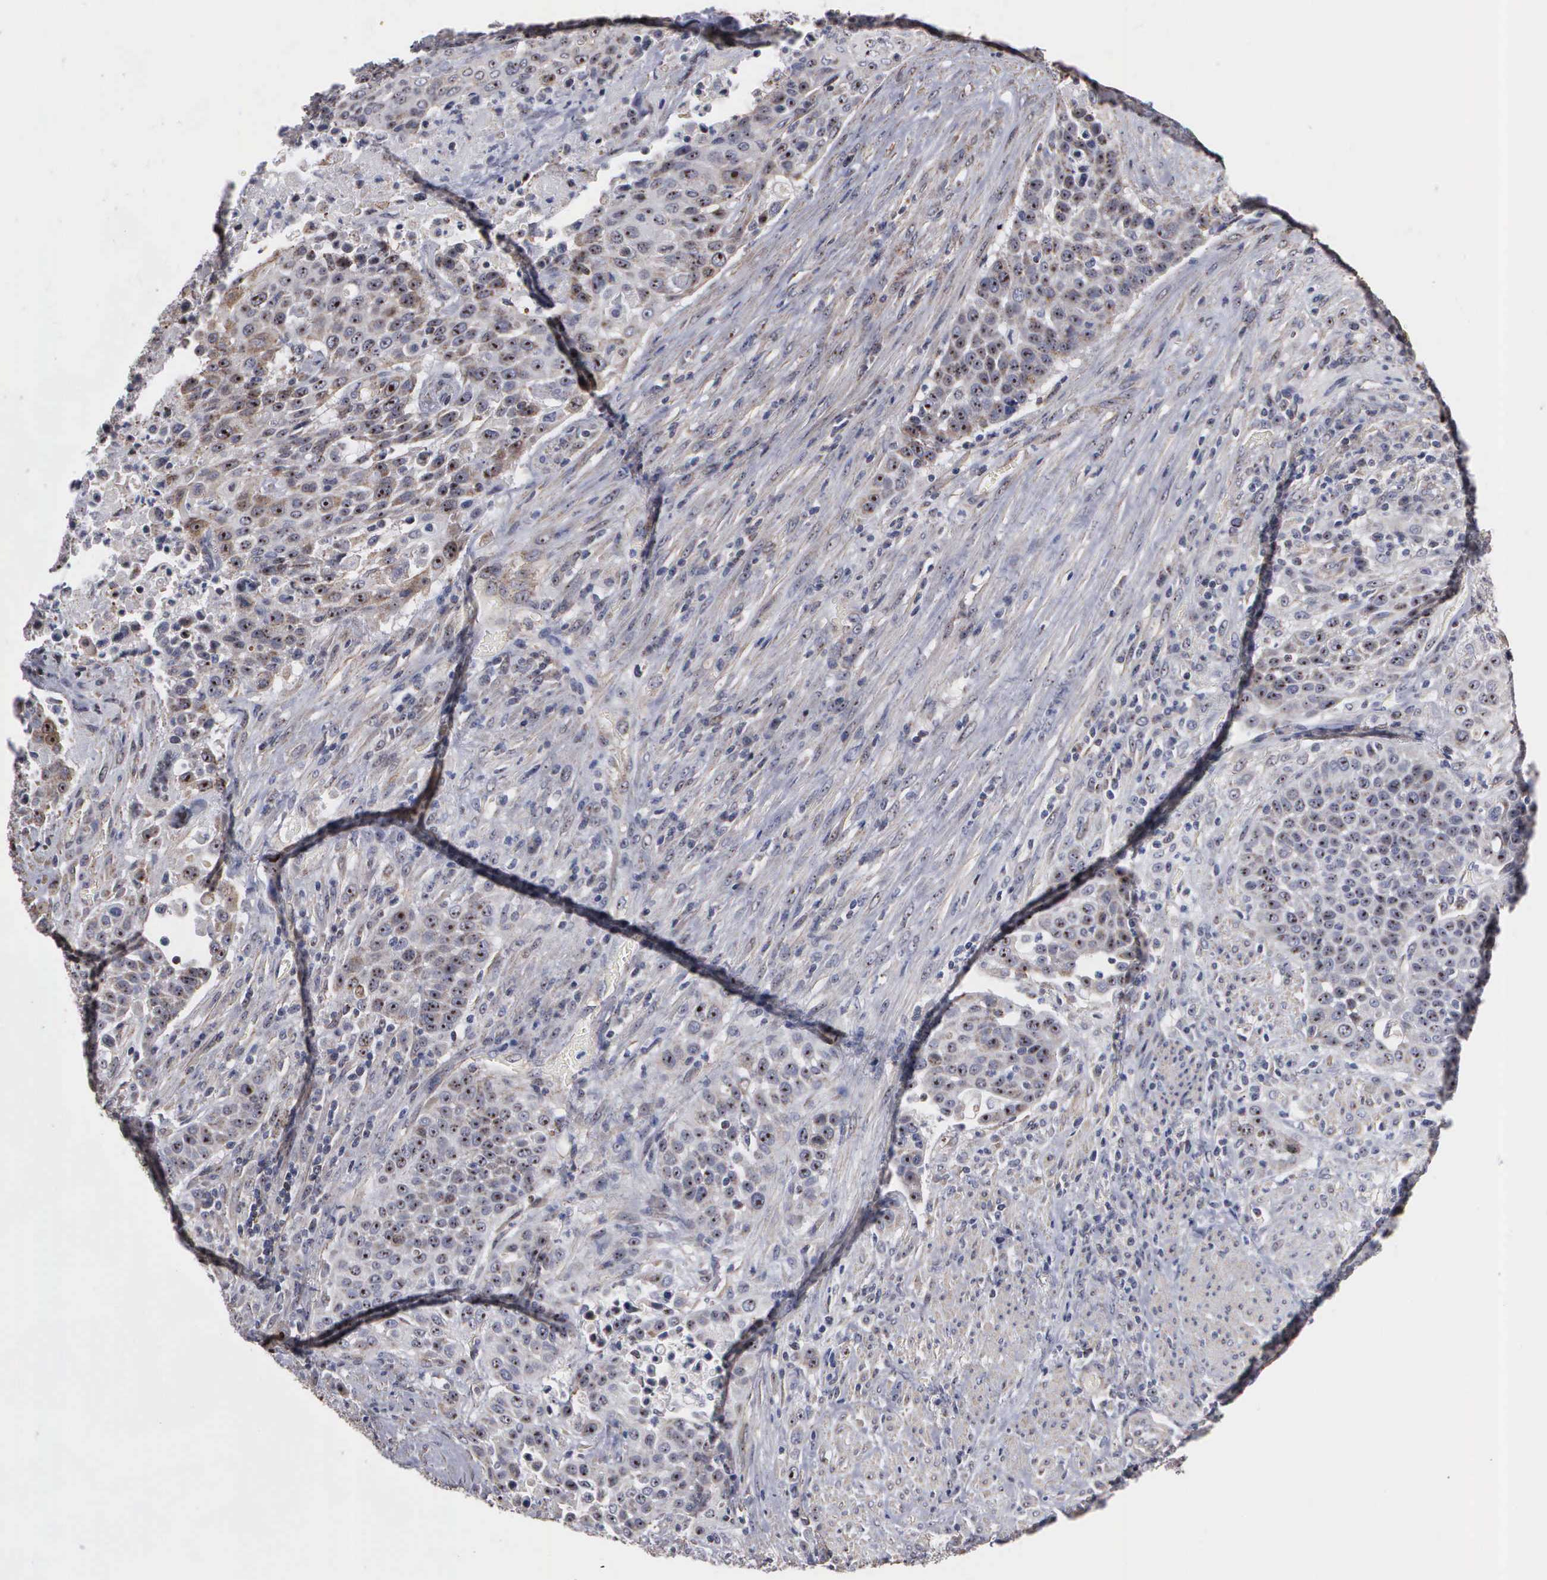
{"staining": {"intensity": "weak", "quantity": "25%-75%", "location": "cytoplasmic/membranous,nuclear"}, "tissue": "urothelial cancer", "cell_type": "Tumor cells", "image_type": "cancer", "snomed": [{"axis": "morphology", "description": "Urothelial carcinoma, High grade"}, {"axis": "topography", "description": "Urinary bladder"}], "caption": "An image of human urothelial cancer stained for a protein exhibits weak cytoplasmic/membranous and nuclear brown staining in tumor cells.", "gene": "NGDN", "patient": {"sex": "male", "age": 74}}